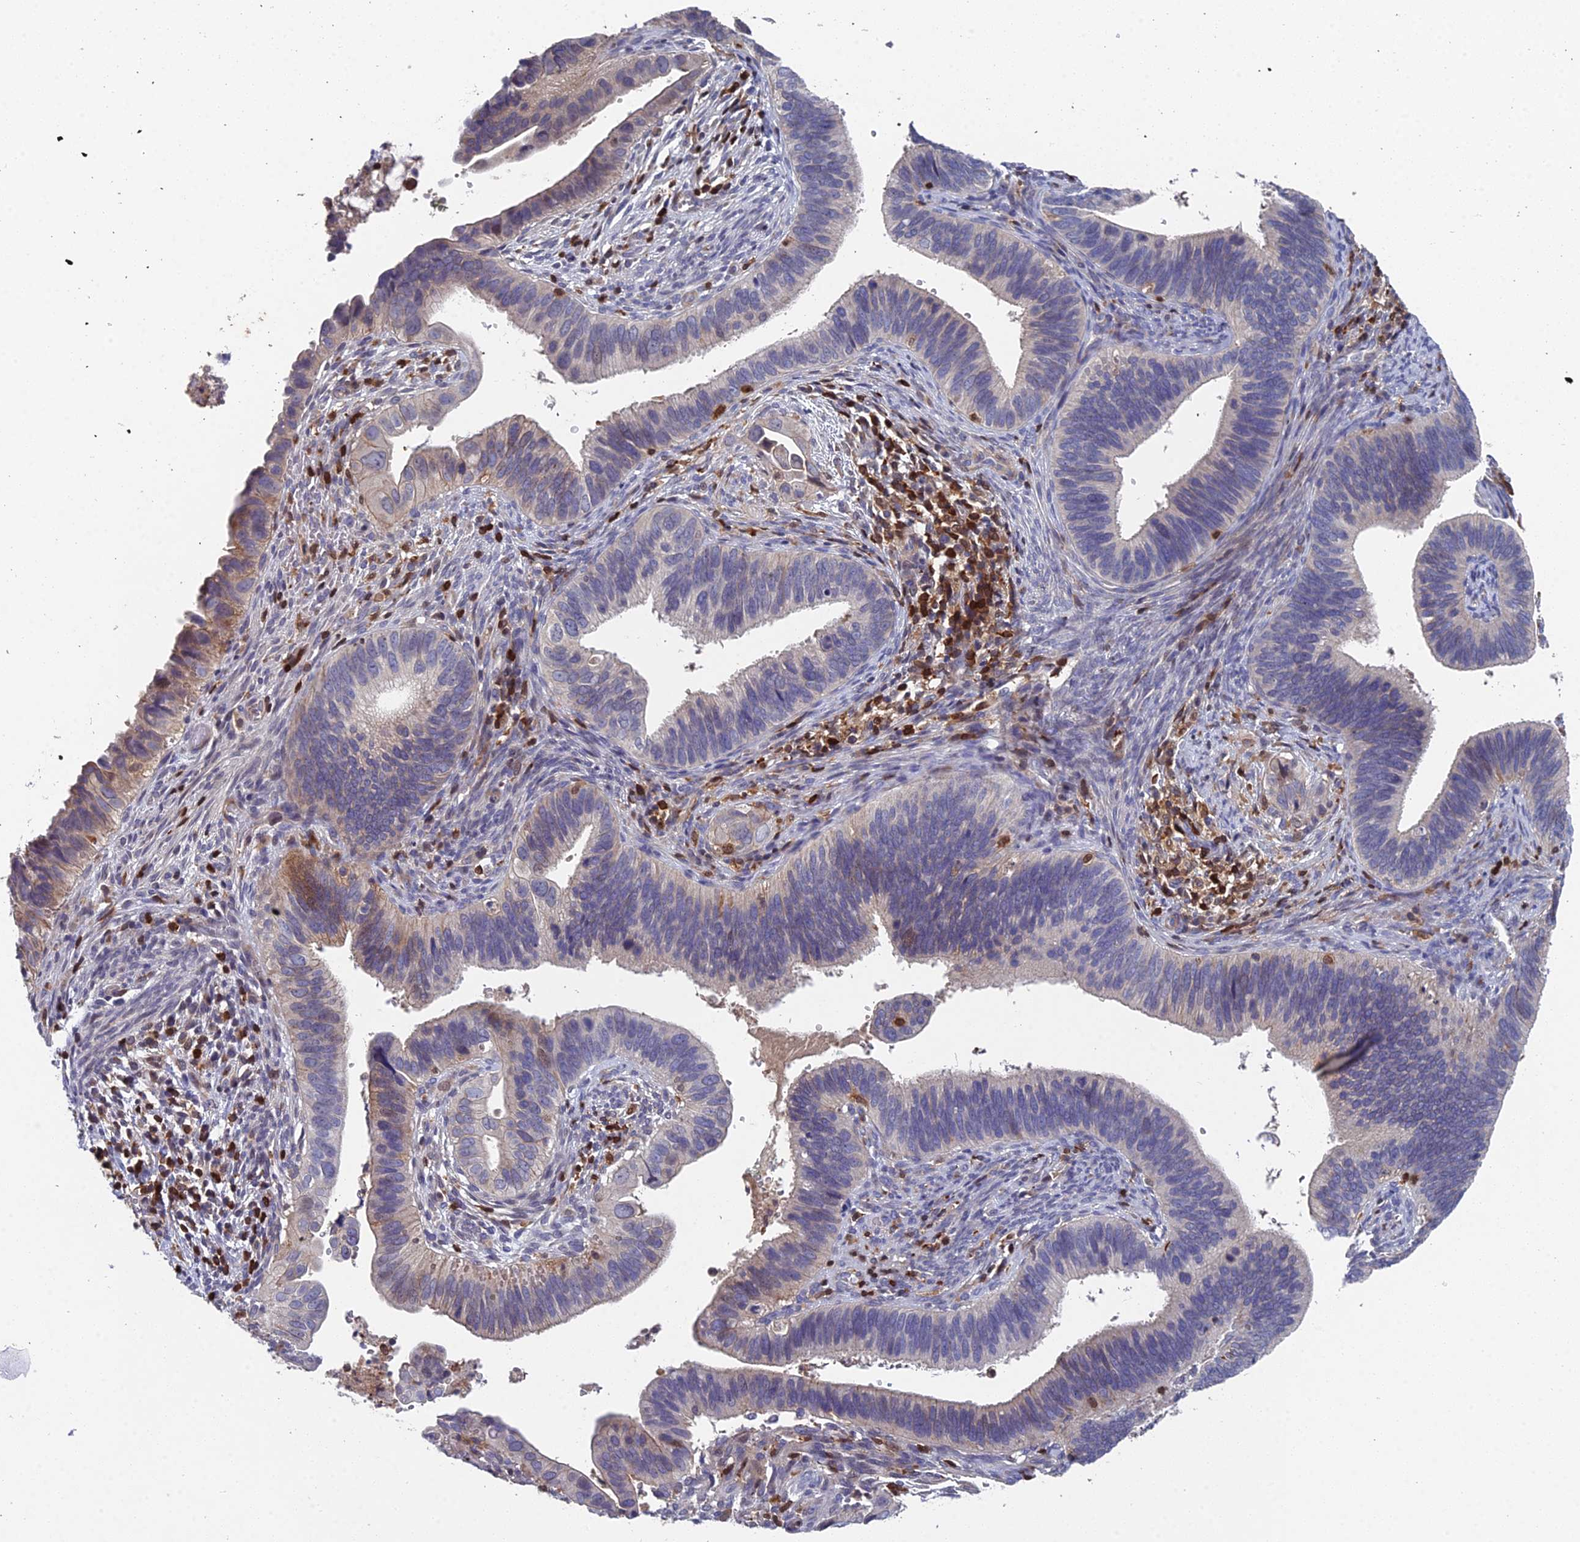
{"staining": {"intensity": "moderate", "quantity": "<25%", "location": "cytoplasmic/membranous"}, "tissue": "cervical cancer", "cell_type": "Tumor cells", "image_type": "cancer", "snomed": [{"axis": "morphology", "description": "Adenocarcinoma, NOS"}, {"axis": "topography", "description": "Cervix"}], "caption": "This is a histology image of immunohistochemistry (IHC) staining of cervical cancer, which shows moderate expression in the cytoplasmic/membranous of tumor cells.", "gene": "GALK2", "patient": {"sex": "female", "age": 42}}